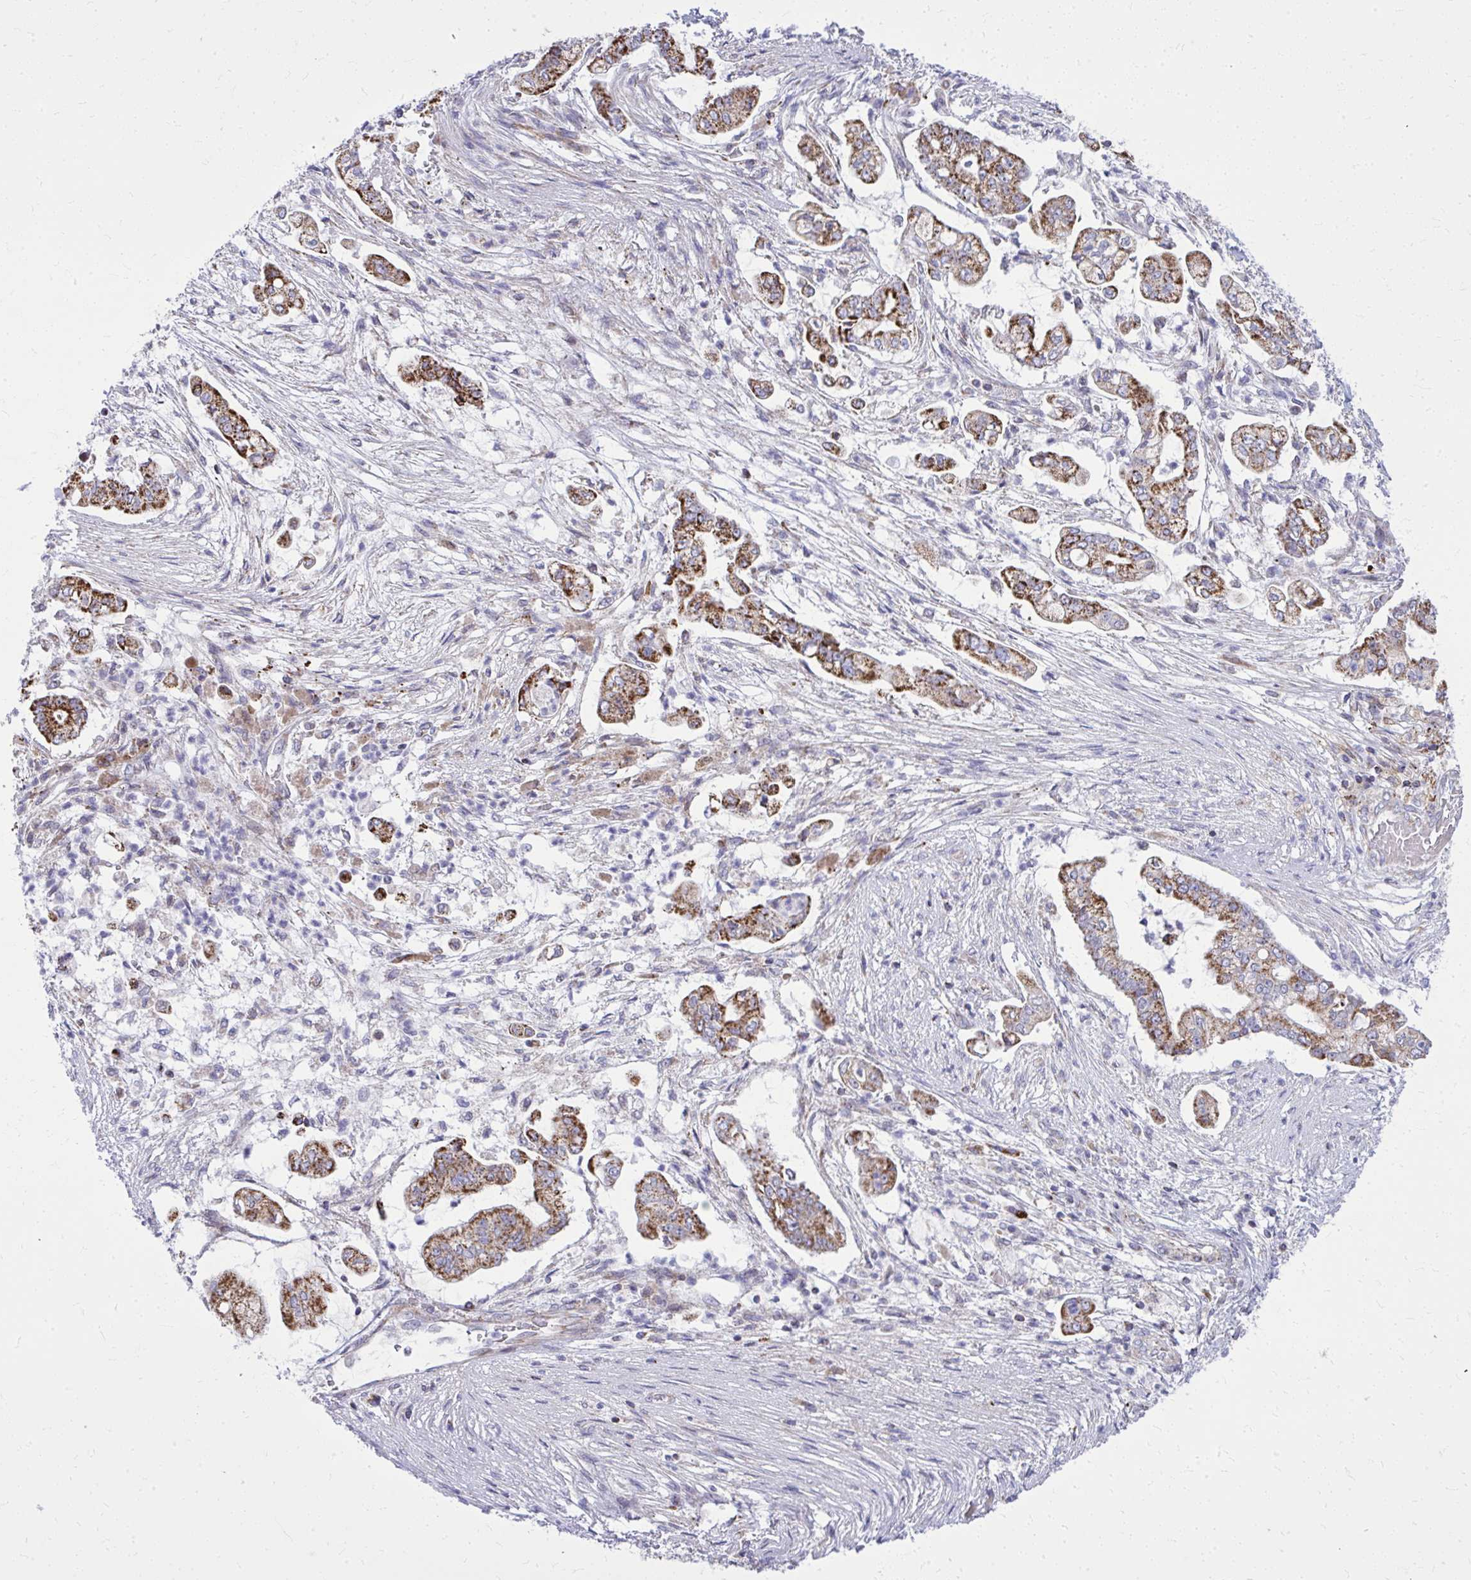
{"staining": {"intensity": "strong", "quantity": ">75%", "location": "cytoplasmic/membranous"}, "tissue": "pancreatic cancer", "cell_type": "Tumor cells", "image_type": "cancer", "snomed": [{"axis": "morphology", "description": "Adenocarcinoma, NOS"}, {"axis": "topography", "description": "Pancreas"}], "caption": "Adenocarcinoma (pancreatic) stained for a protein (brown) shows strong cytoplasmic/membranous positive expression in approximately >75% of tumor cells.", "gene": "ZNF362", "patient": {"sex": "female", "age": 69}}